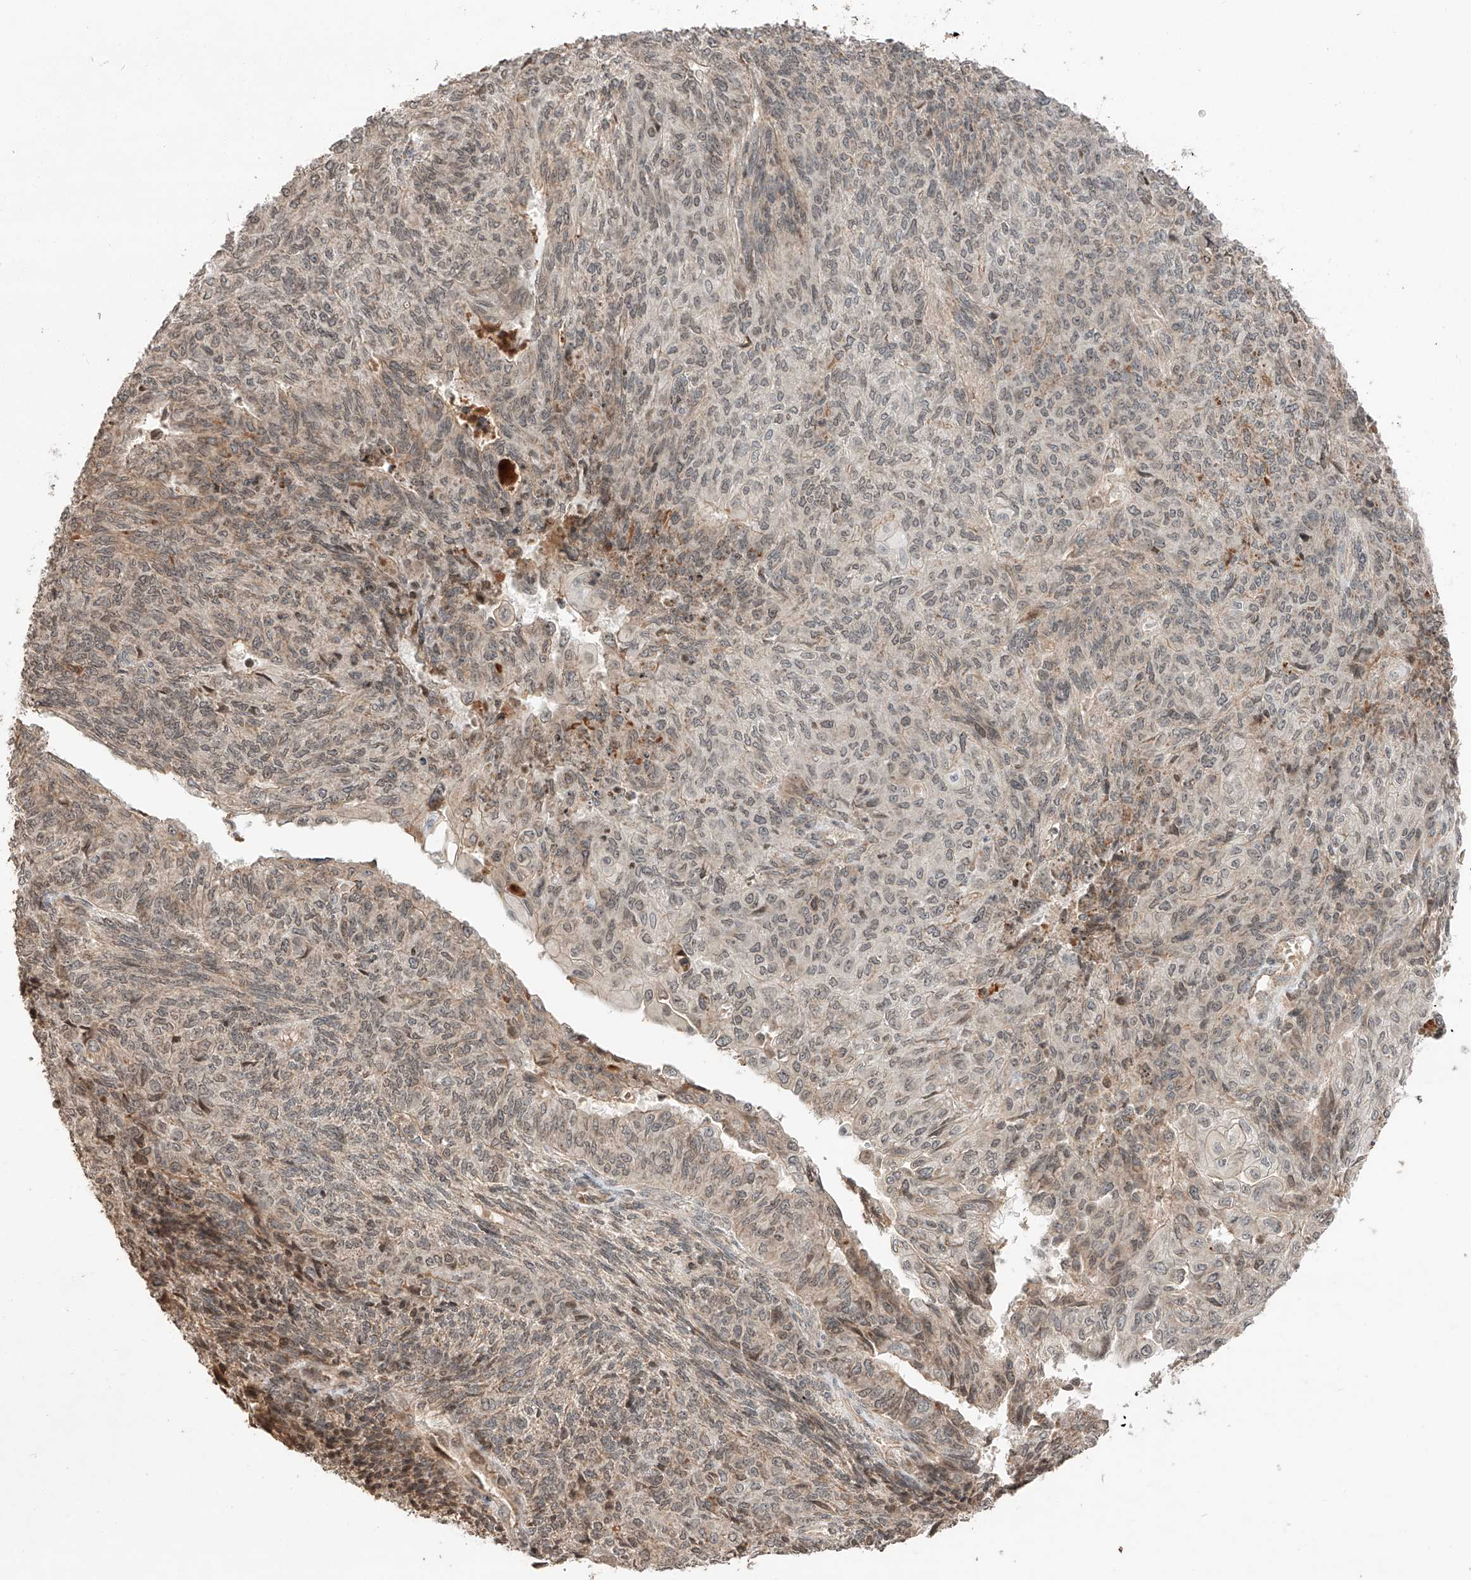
{"staining": {"intensity": "weak", "quantity": "<25%", "location": "cytoplasmic/membranous"}, "tissue": "endometrial cancer", "cell_type": "Tumor cells", "image_type": "cancer", "snomed": [{"axis": "morphology", "description": "Adenocarcinoma, NOS"}, {"axis": "topography", "description": "Endometrium"}], "caption": "The photomicrograph displays no staining of tumor cells in adenocarcinoma (endometrial).", "gene": "ARHGAP33", "patient": {"sex": "female", "age": 32}}